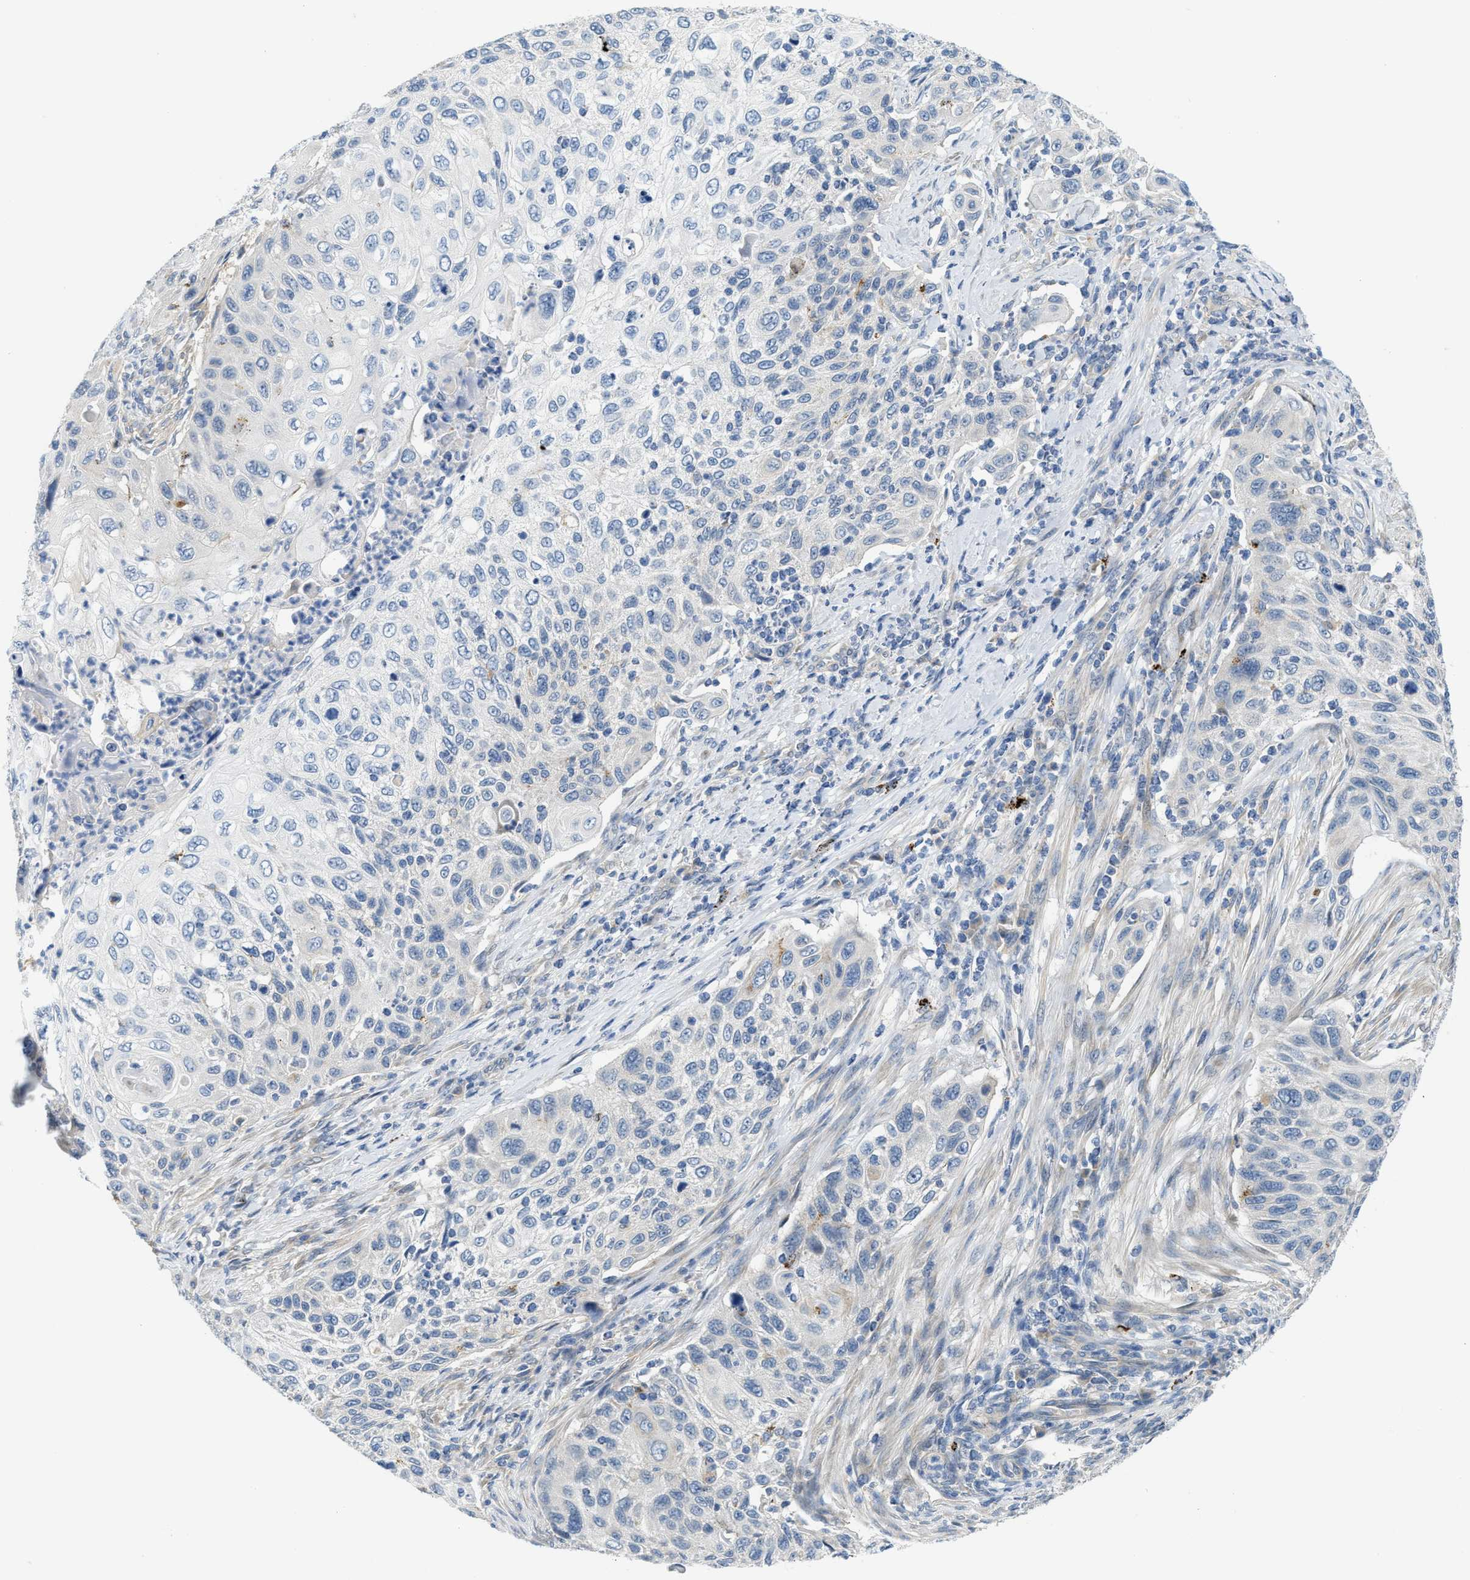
{"staining": {"intensity": "negative", "quantity": "none", "location": "none"}, "tissue": "cervical cancer", "cell_type": "Tumor cells", "image_type": "cancer", "snomed": [{"axis": "morphology", "description": "Squamous cell carcinoma, NOS"}, {"axis": "topography", "description": "Cervix"}], "caption": "Tumor cells show no significant positivity in cervical squamous cell carcinoma.", "gene": "KLHDC10", "patient": {"sex": "female", "age": 70}}